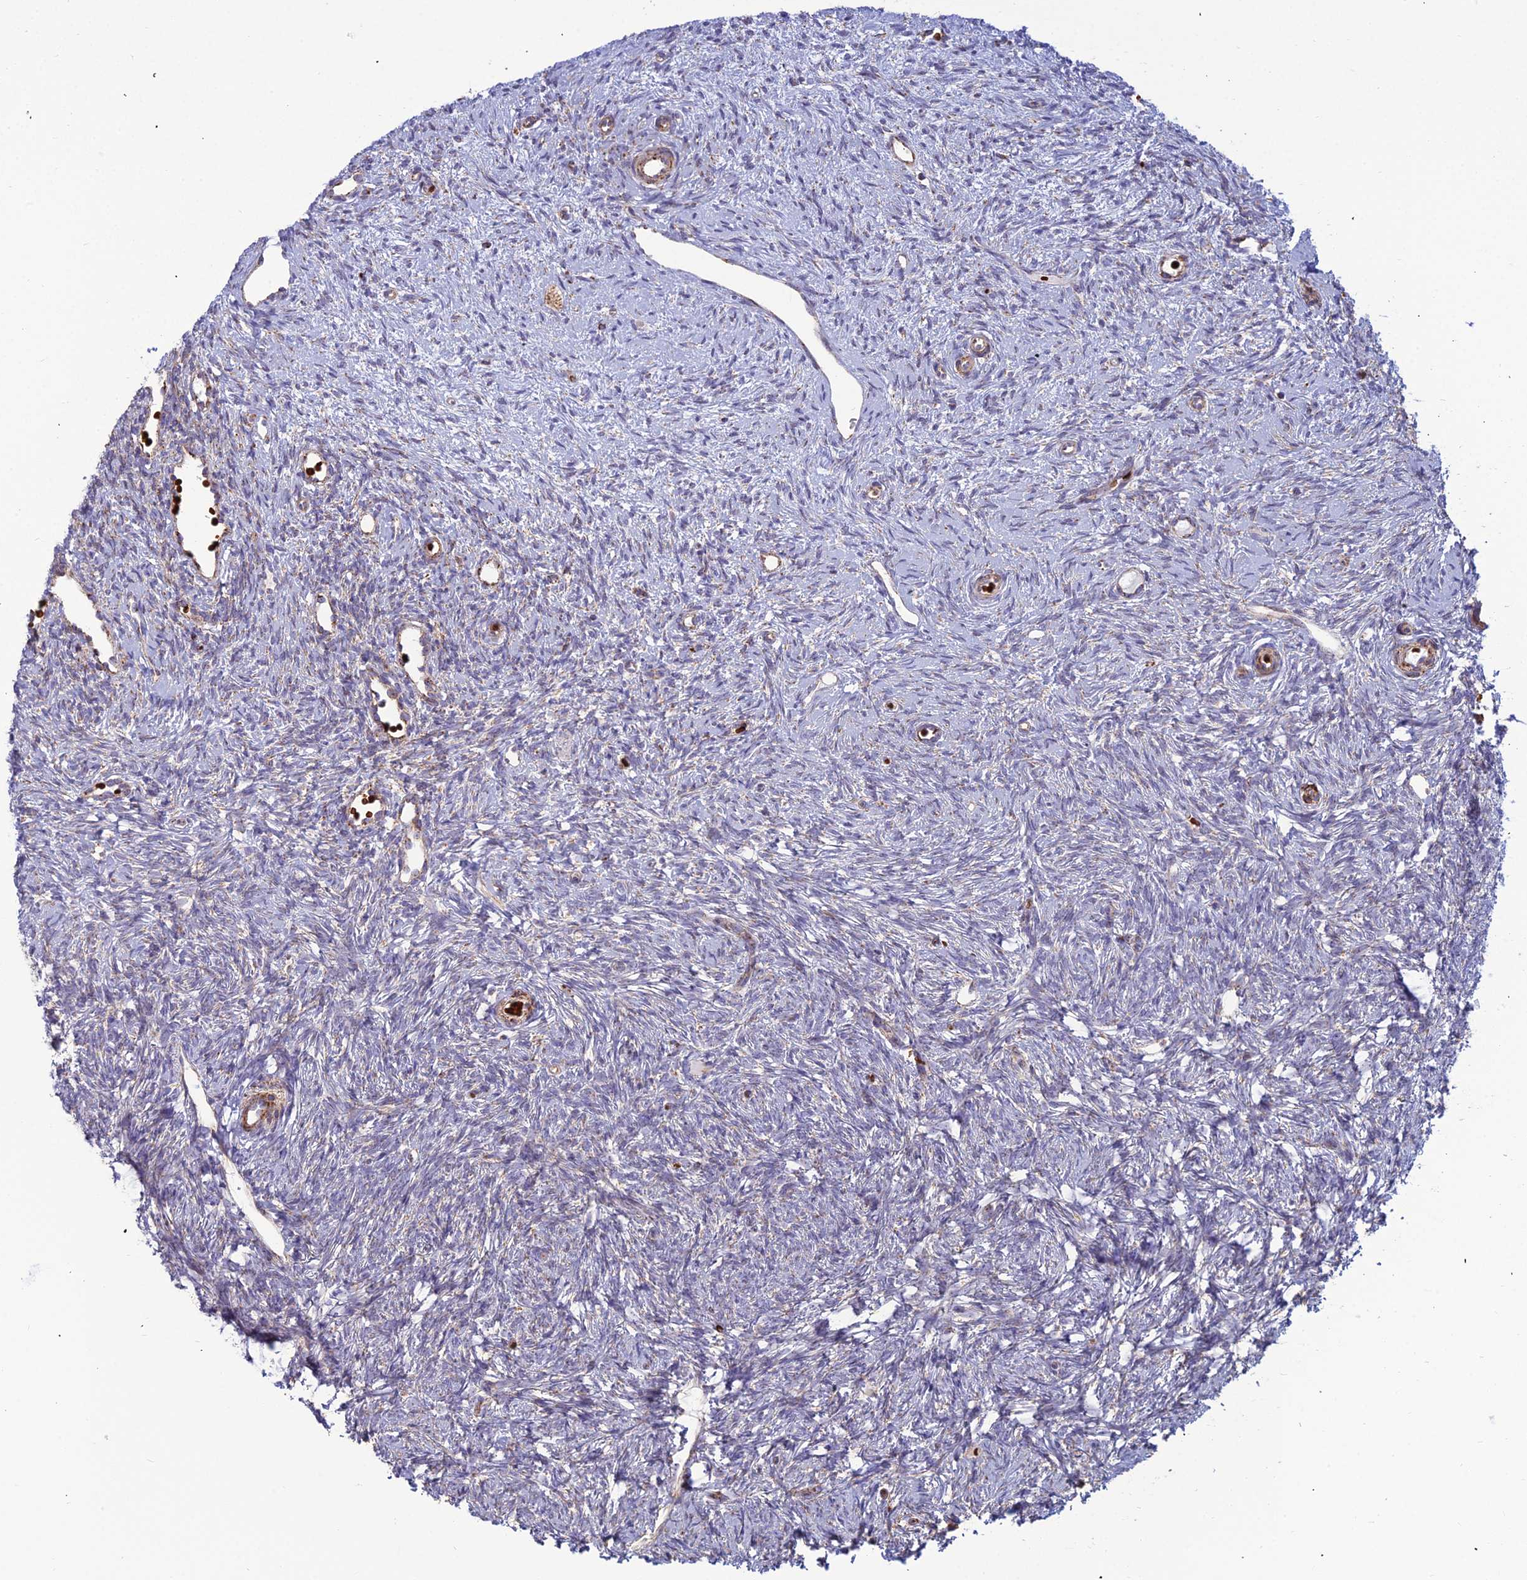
{"staining": {"intensity": "moderate", "quantity": ">75%", "location": "cytoplasmic/membranous"}, "tissue": "ovary", "cell_type": "Follicle cells", "image_type": "normal", "snomed": [{"axis": "morphology", "description": "Normal tissue, NOS"}, {"axis": "topography", "description": "Ovary"}], "caption": "This micrograph shows immunohistochemistry staining of normal ovary, with medium moderate cytoplasmic/membranous staining in about >75% of follicle cells.", "gene": "SLC35F4", "patient": {"sex": "female", "age": 51}}